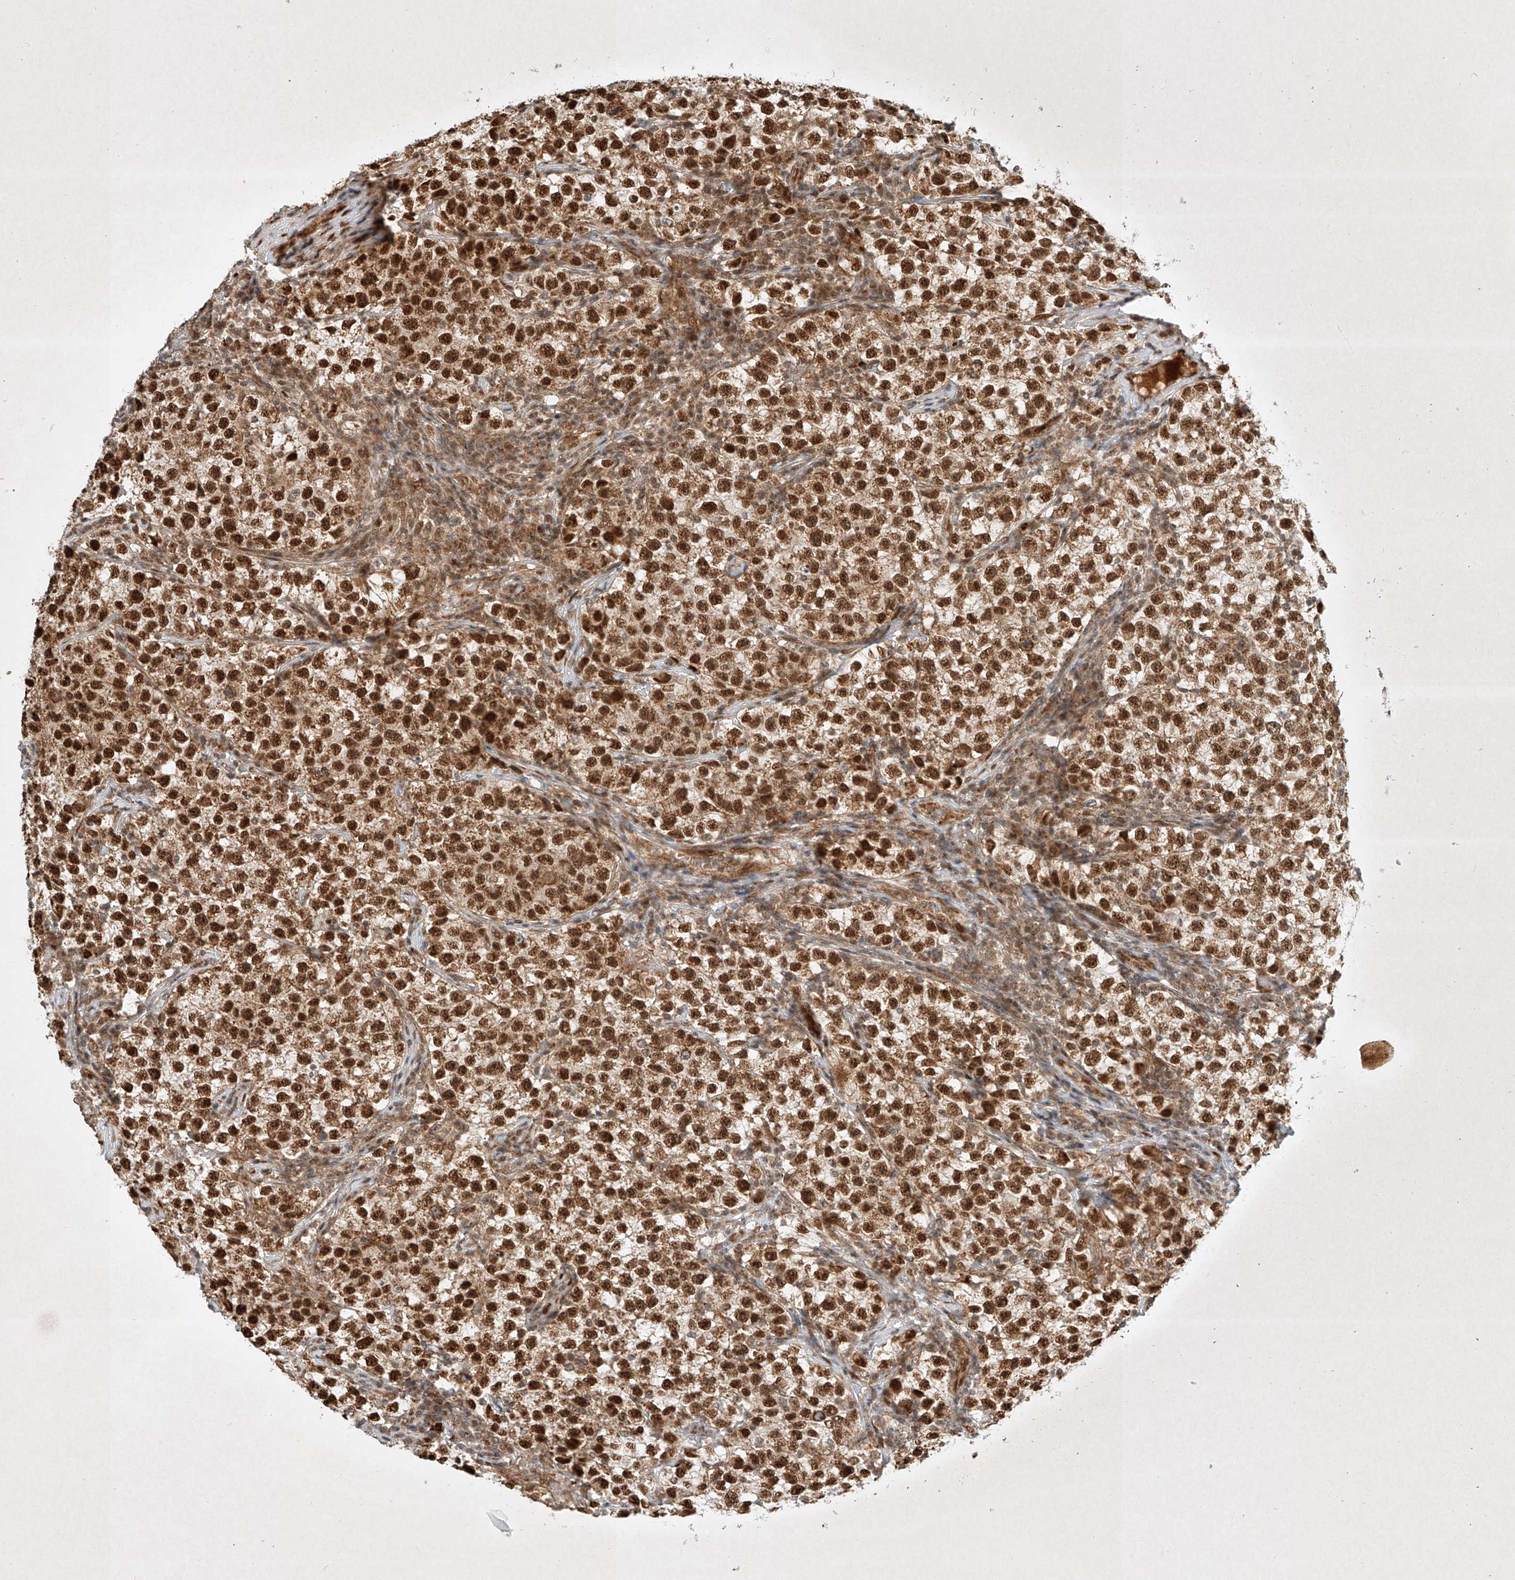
{"staining": {"intensity": "strong", "quantity": ">75%", "location": "cytoplasmic/membranous,nuclear"}, "tissue": "testis cancer", "cell_type": "Tumor cells", "image_type": "cancer", "snomed": [{"axis": "morphology", "description": "Seminoma, NOS"}, {"axis": "topography", "description": "Testis"}], "caption": "Testis cancer stained with a protein marker exhibits strong staining in tumor cells.", "gene": "EPG5", "patient": {"sex": "male", "age": 22}}